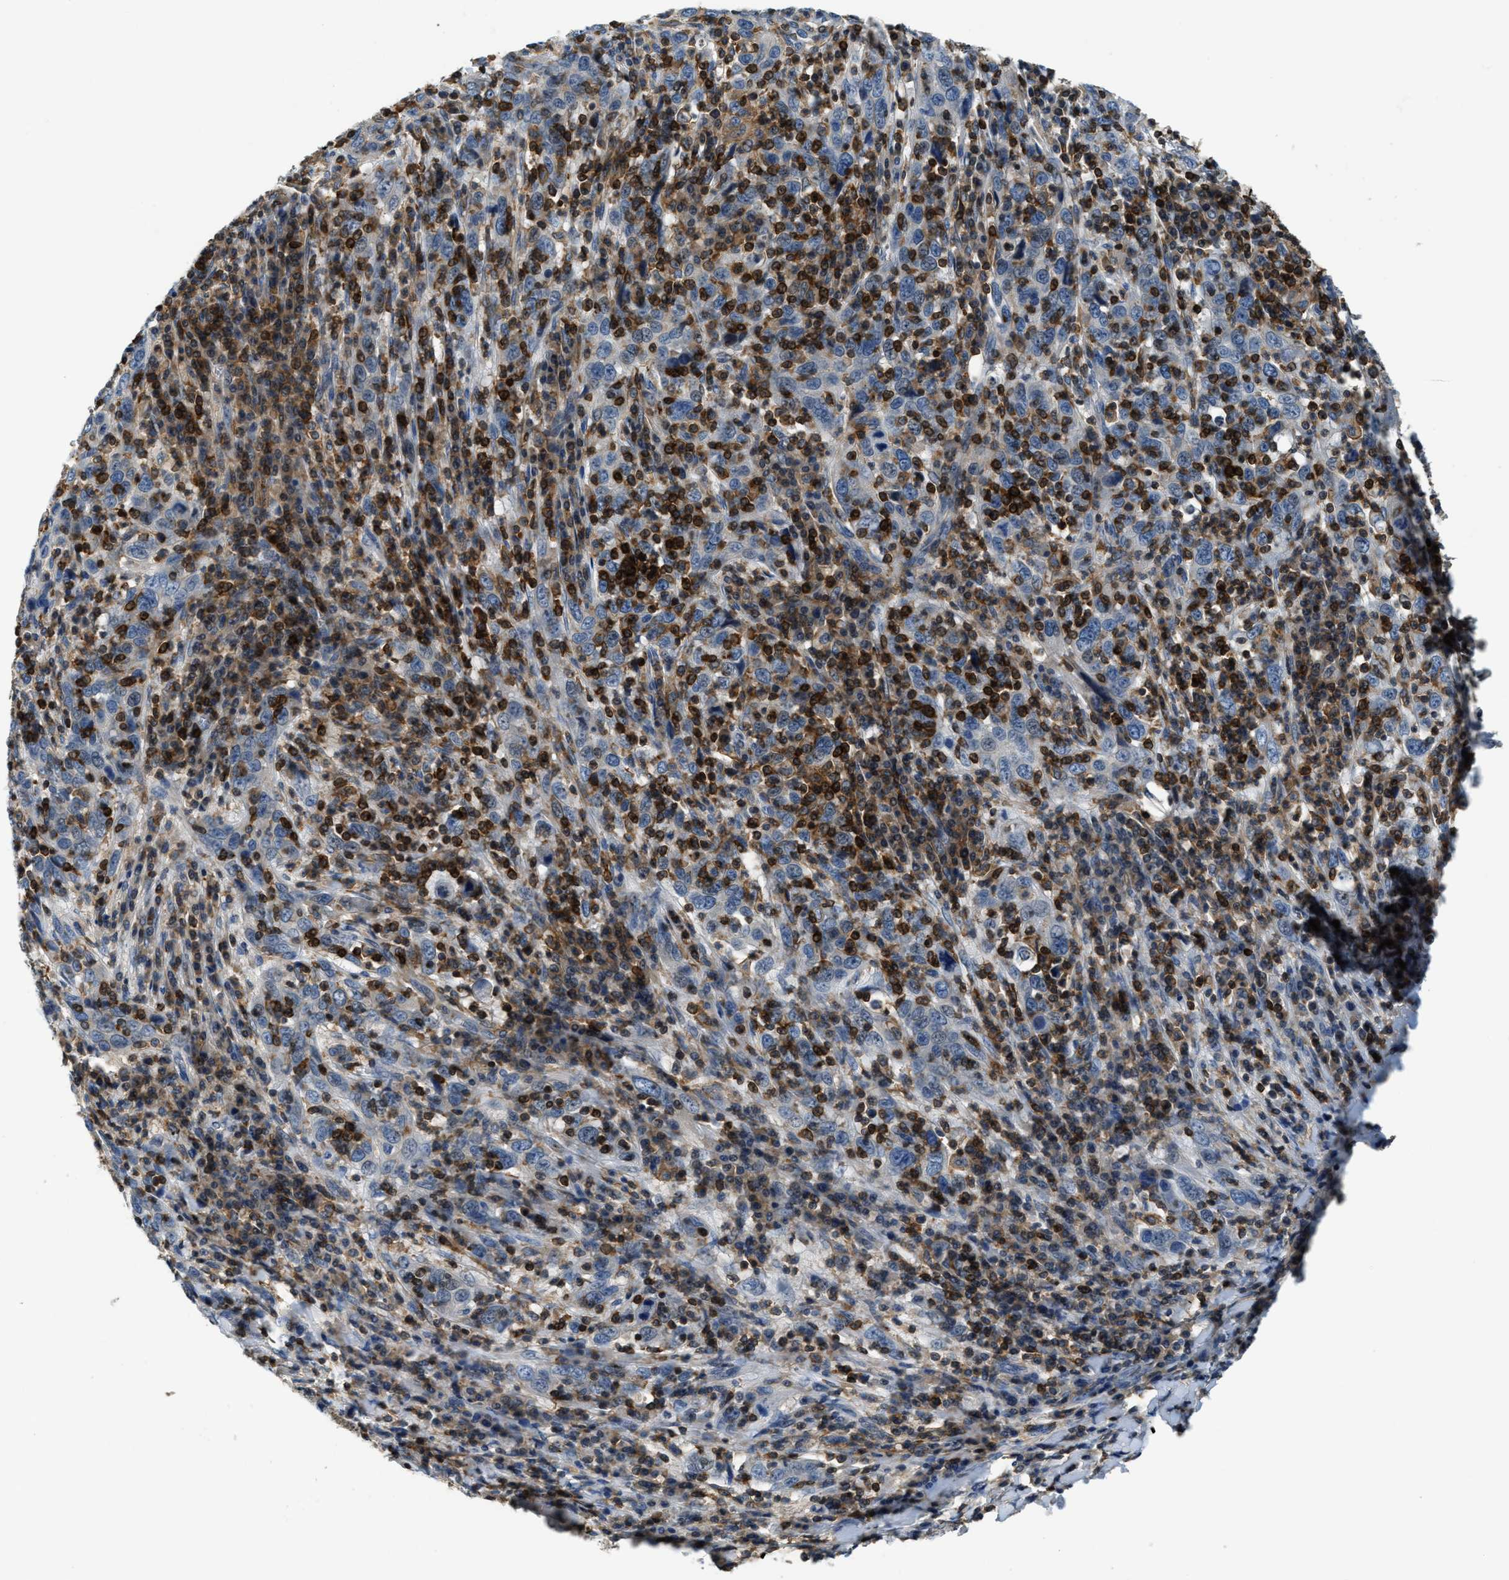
{"staining": {"intensity": "negative", "quantity": "none", "location": "none"}, "tissue": "cervical cancer", "cell_type": "Tumor cells", "image_type": "cancer", "snomed": [{"axis": "morphology", "description": "Squamous cell carcinoma, NOS"}, {"axis": "topography", "description": "Cervix"}], "caption": "IHC photomicrograph of cervical cancer (squamous cell carcinoma) stained for a protein (brown), which displays no expression in tumor cells.", "gene": "MYO1G", "patient": {"sex": "female", "age": 46}}